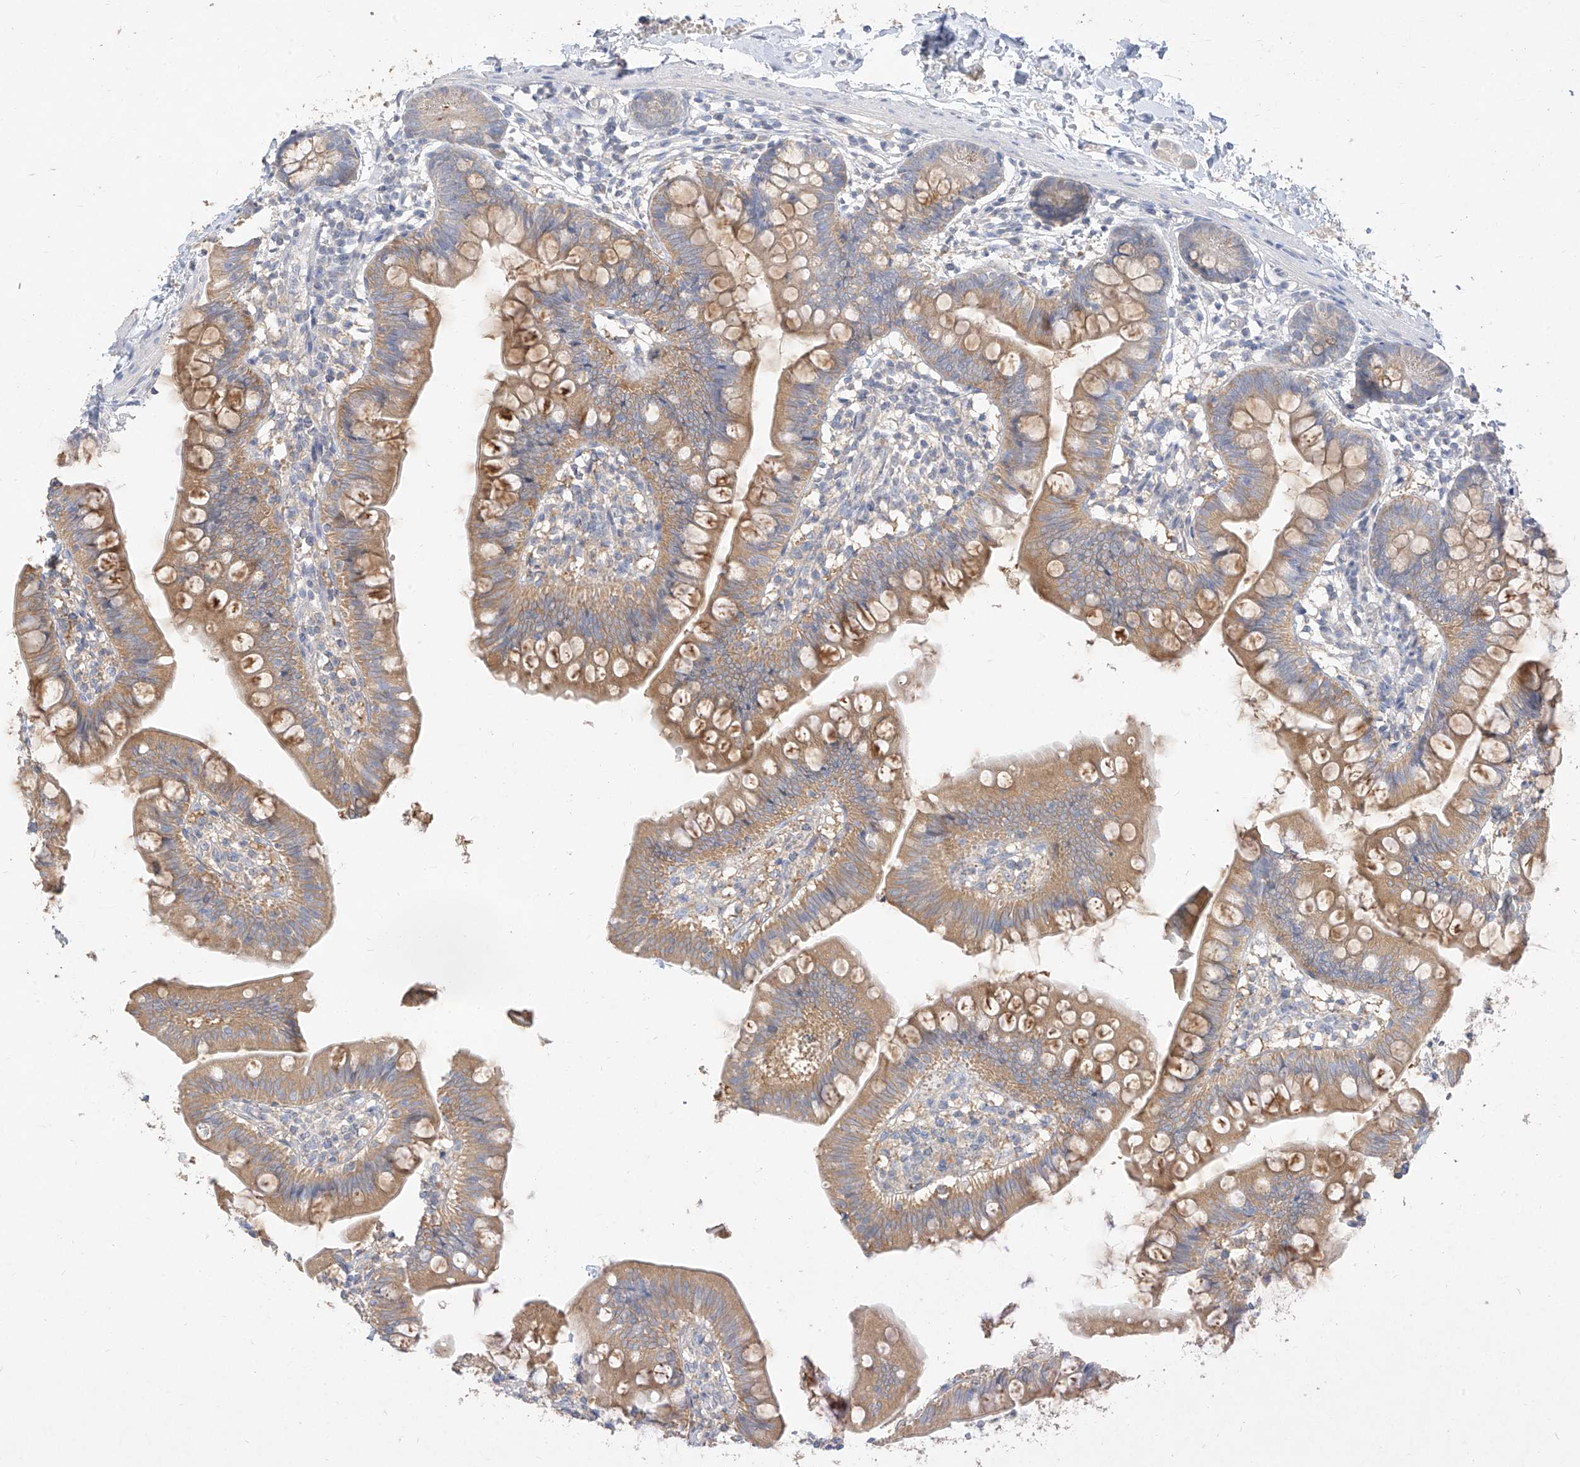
{"staining": {"intensity": "moderate", "quantity": "25%-75%", "location": "cytoplasmic/membranous"}, "tissue": "small intestine", "cell_type": "Glandular cells", "image_type": "normal", "snomed": [{"axis": "morphology", "description": "Normal tissue, NOS"}, {"axis": "topography", "description": "Small intestine"}], "caption": "Immunohistochemistry image of benign small intestine stained for a protein (brown), which shows medium levels of moderate cytoplasmic/membranous staining in approximately 25%-75% of glandular cells.", "gene": "ZZEF1", "patient": {"sex": "male", "age": 7}}